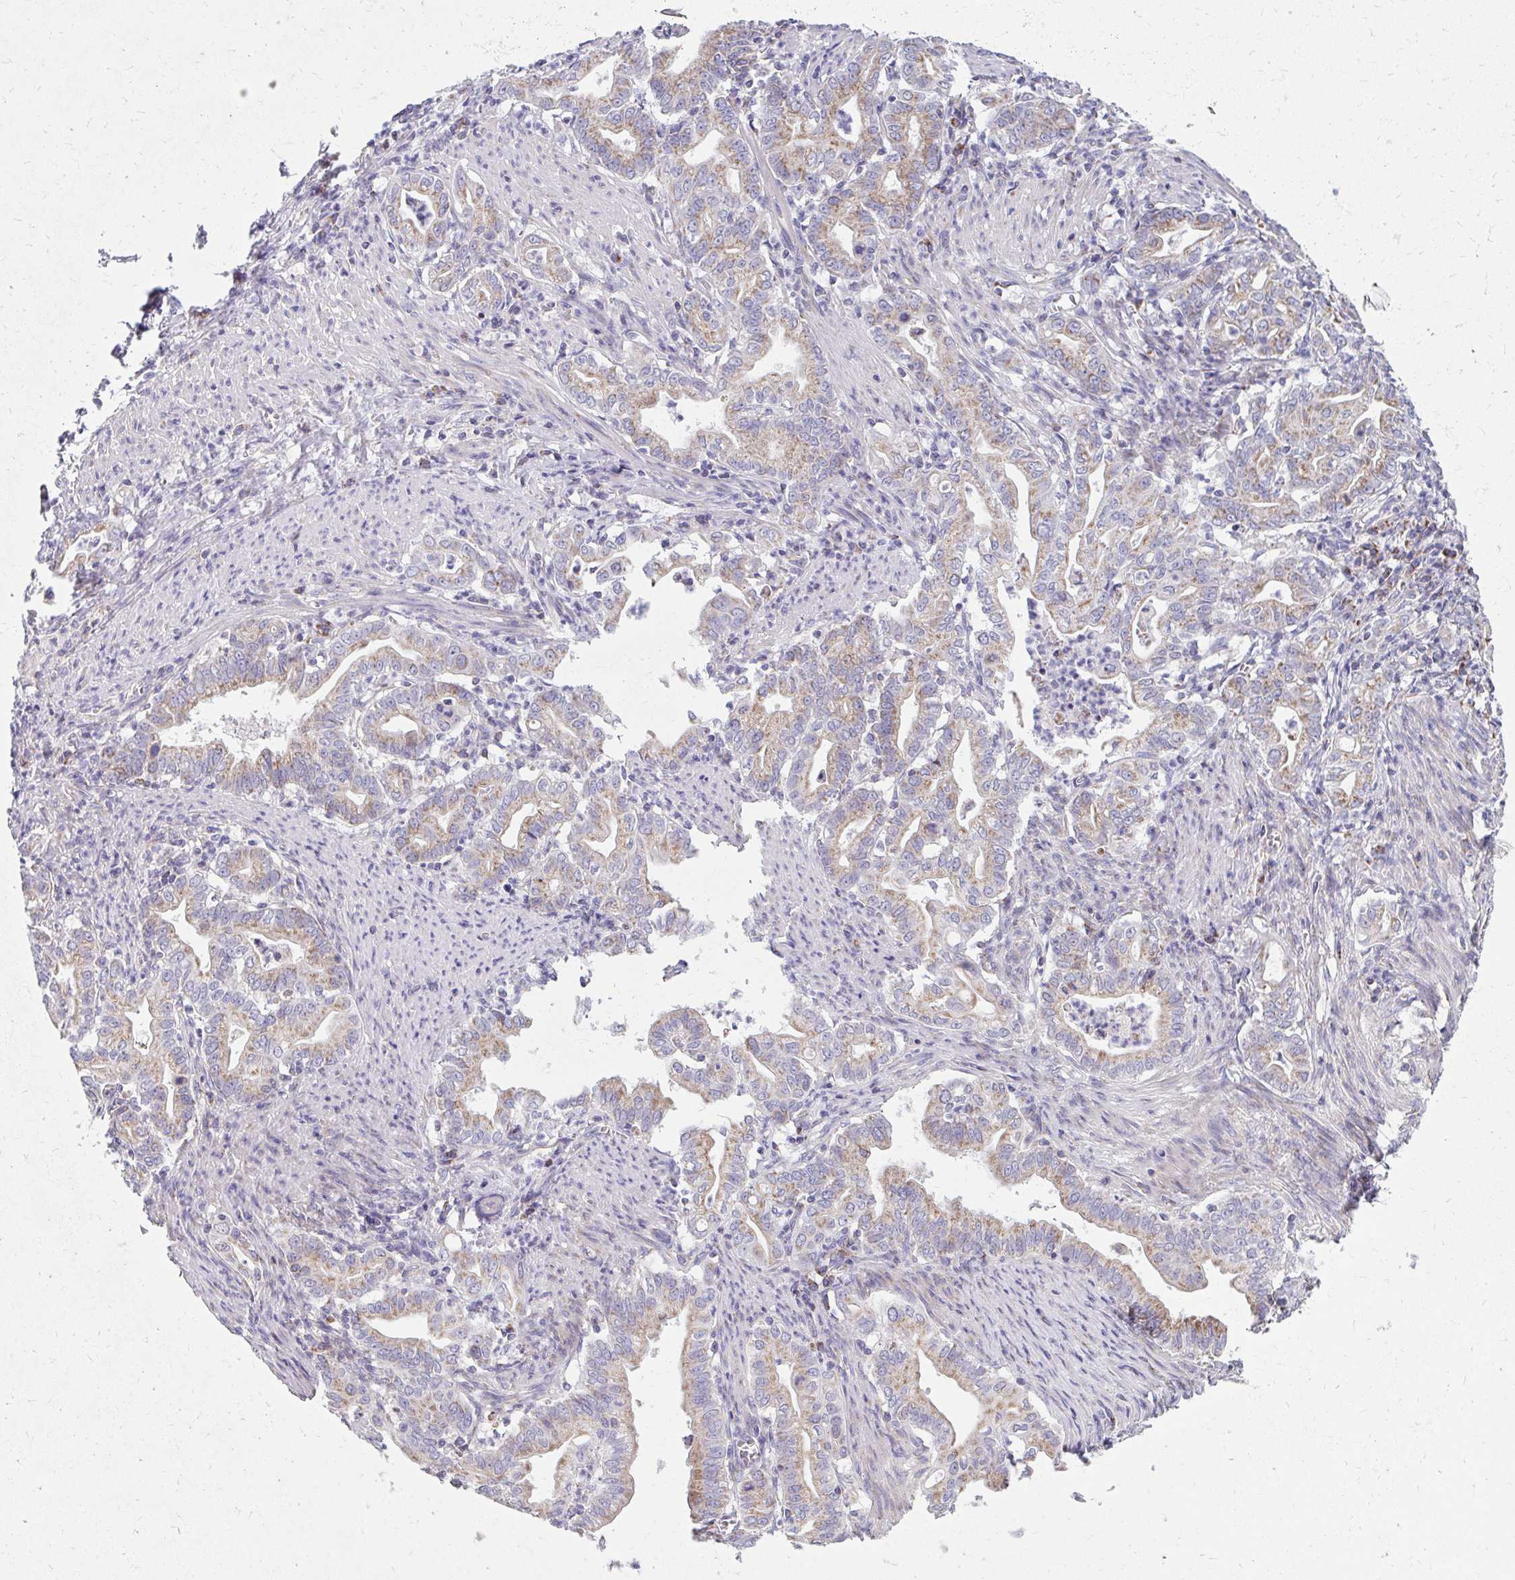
{"staining": {"intensity": "weak", "quantity": ">75%", "location": "cytoplasmic/membranous"}, "tissue": "stomach cancer", "cell_type": "Tumor cells", "image_type": "cancer", "snomed": [{"axis": "morphology", "description": "Adenocarcinoma, NOS"}, {"axis": "topography", "description": "Stomach, upper"}], "caption": "There is low levels of weak cytoplasmic/membranous staining in tumor cells of stomach adenocarcinoma, as demonstrated by immunohistochemical staining (brown color).", "gene": "RCC1L", "patient": {"sex": "female", "age": 79}}